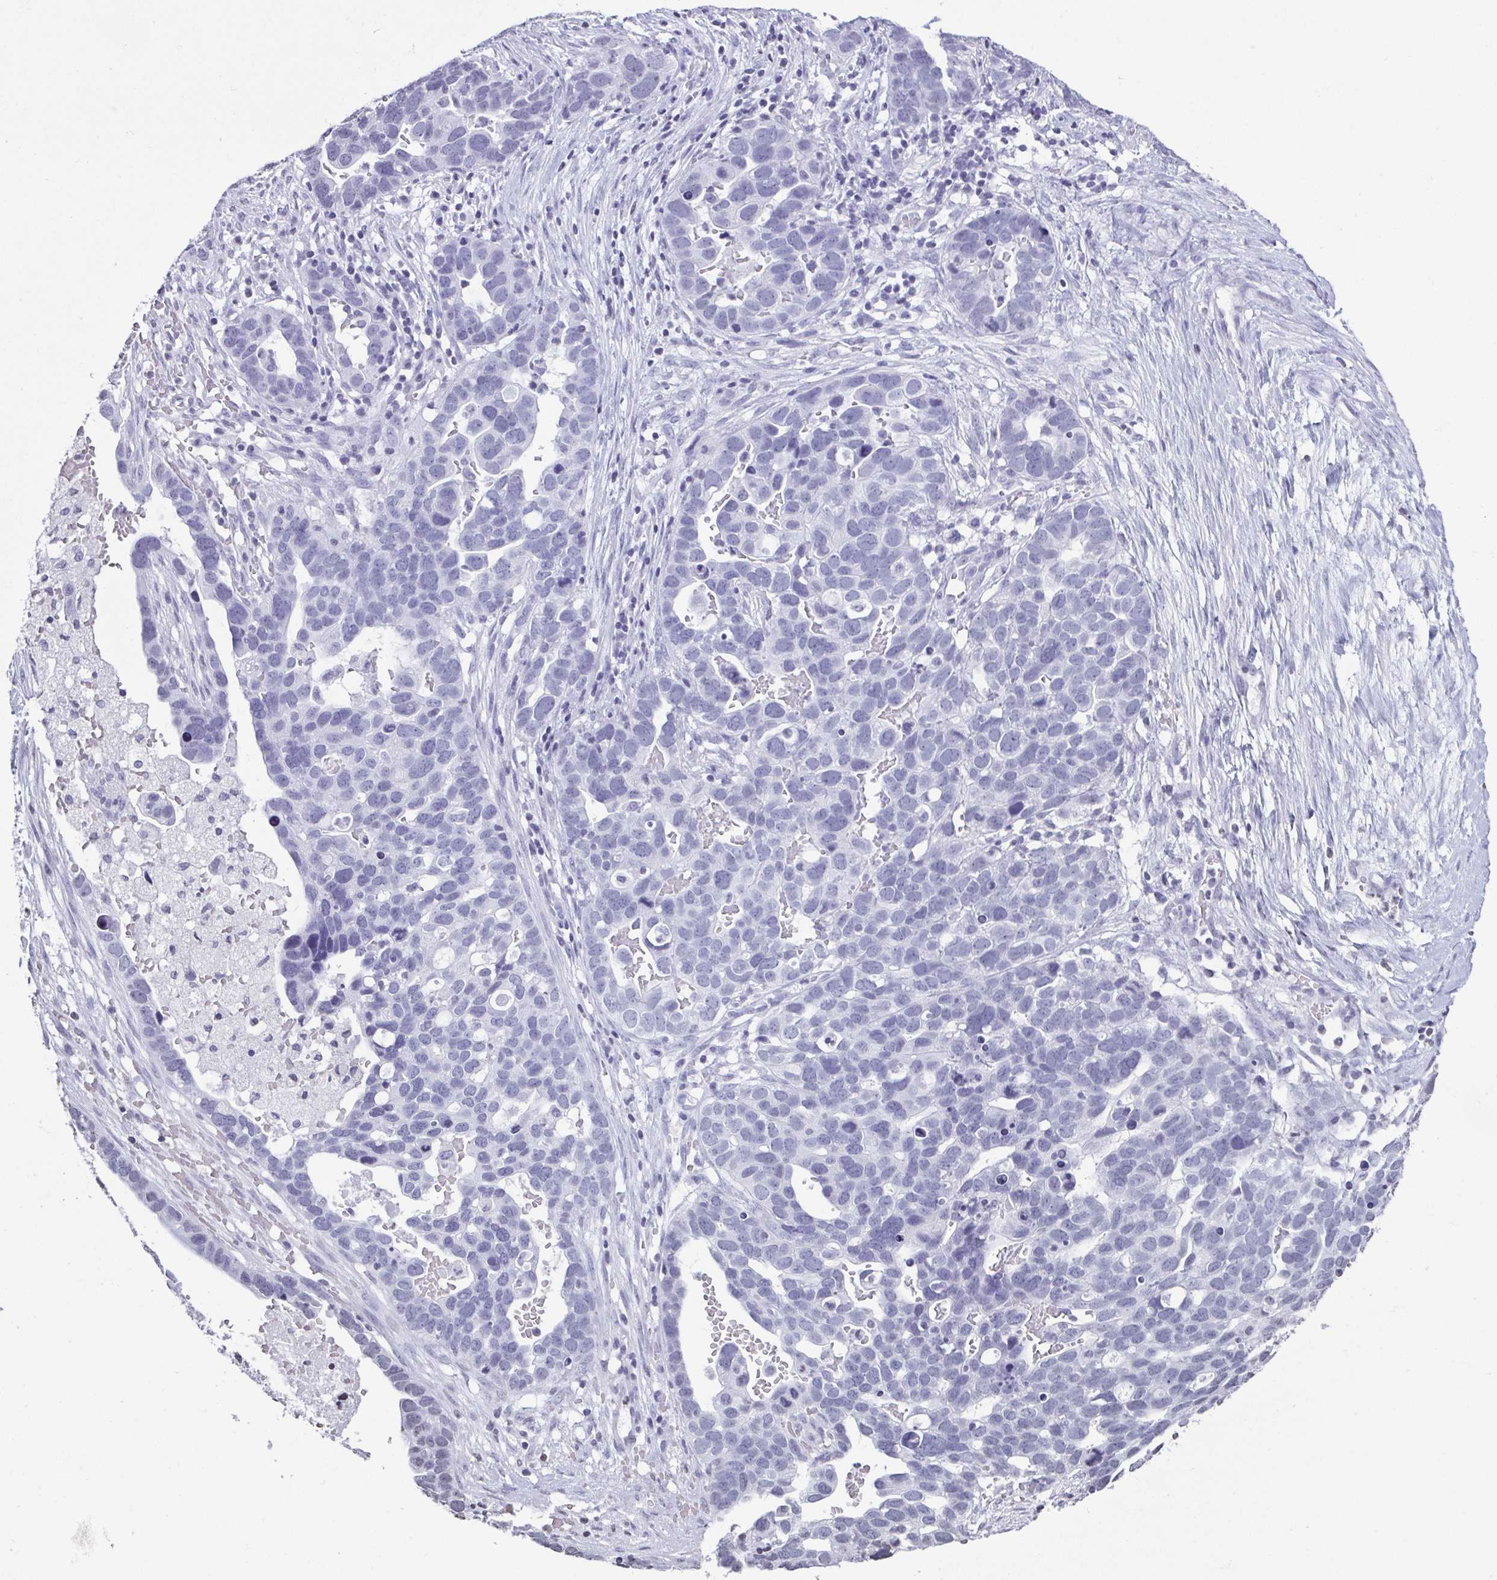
{"staining": {"intensity": "negative", "quantity": "none", "location": "none"}, "tissue": "ovarian cancer", "cell_type": "Tumor cells", "image_type": "cancer", "snomed": [{"axis": "morphology", "description": "Cystadenocarcinoma, serous, NOS"}, {"axis": "topography", "description": "Ovary"}], "caption": "A high-resolution photomicrograph shows immunohistochemistry staining of ovarian serous cystadenocarcinoma, which reveals no significant staining in tumor cells.", "gene": "VCY1B", "patient": {"sex": "female", "age": 54}}